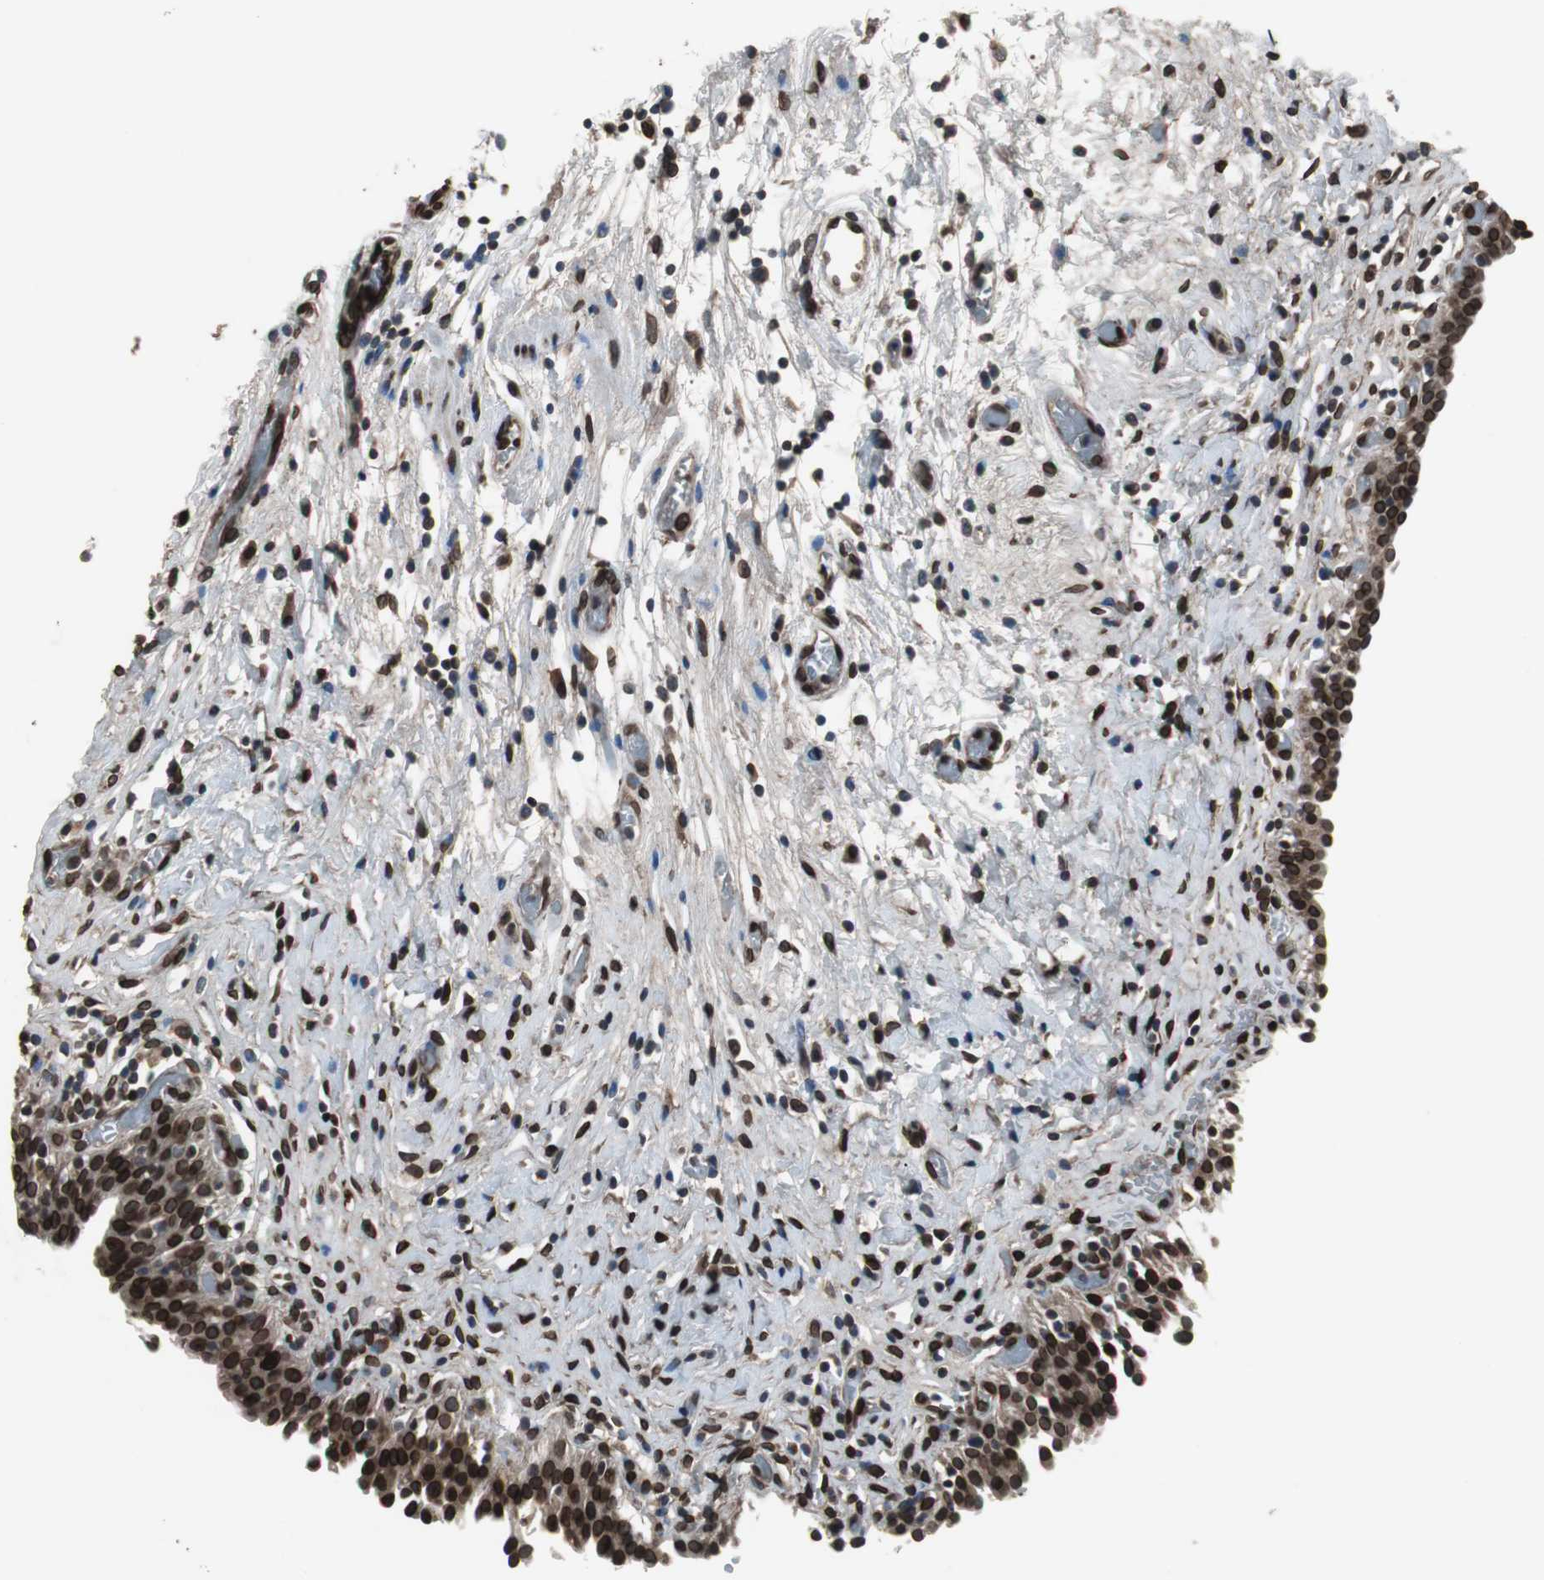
{"staining": {"intensity": "strong", "quantity": ">75%", "location": "cytoplasmic/membranous,nuclear"}, "tissue": "urinary bladder", "cell_type": "Urothelial cells", "image_type": "normal", "snomed": [{"axis": "morphology", "description": "Normal tissue, NOS"}, {"axis": "topography", "description": "Urinary bladder"}], "caption": "IHC micrograph of unremarkable urinary bladder: urinary bladder stained using immunohistochemistry (IHC) exhibits high levels of strong protein expression localized specifically in the cytoplasmic/membranous,nuclear of urothelial cells, appearing as a cytoplasmic/membranous,nuclear brown color.", "gene": "LMNA", "patient": {"sex": "male", "age": 51}}